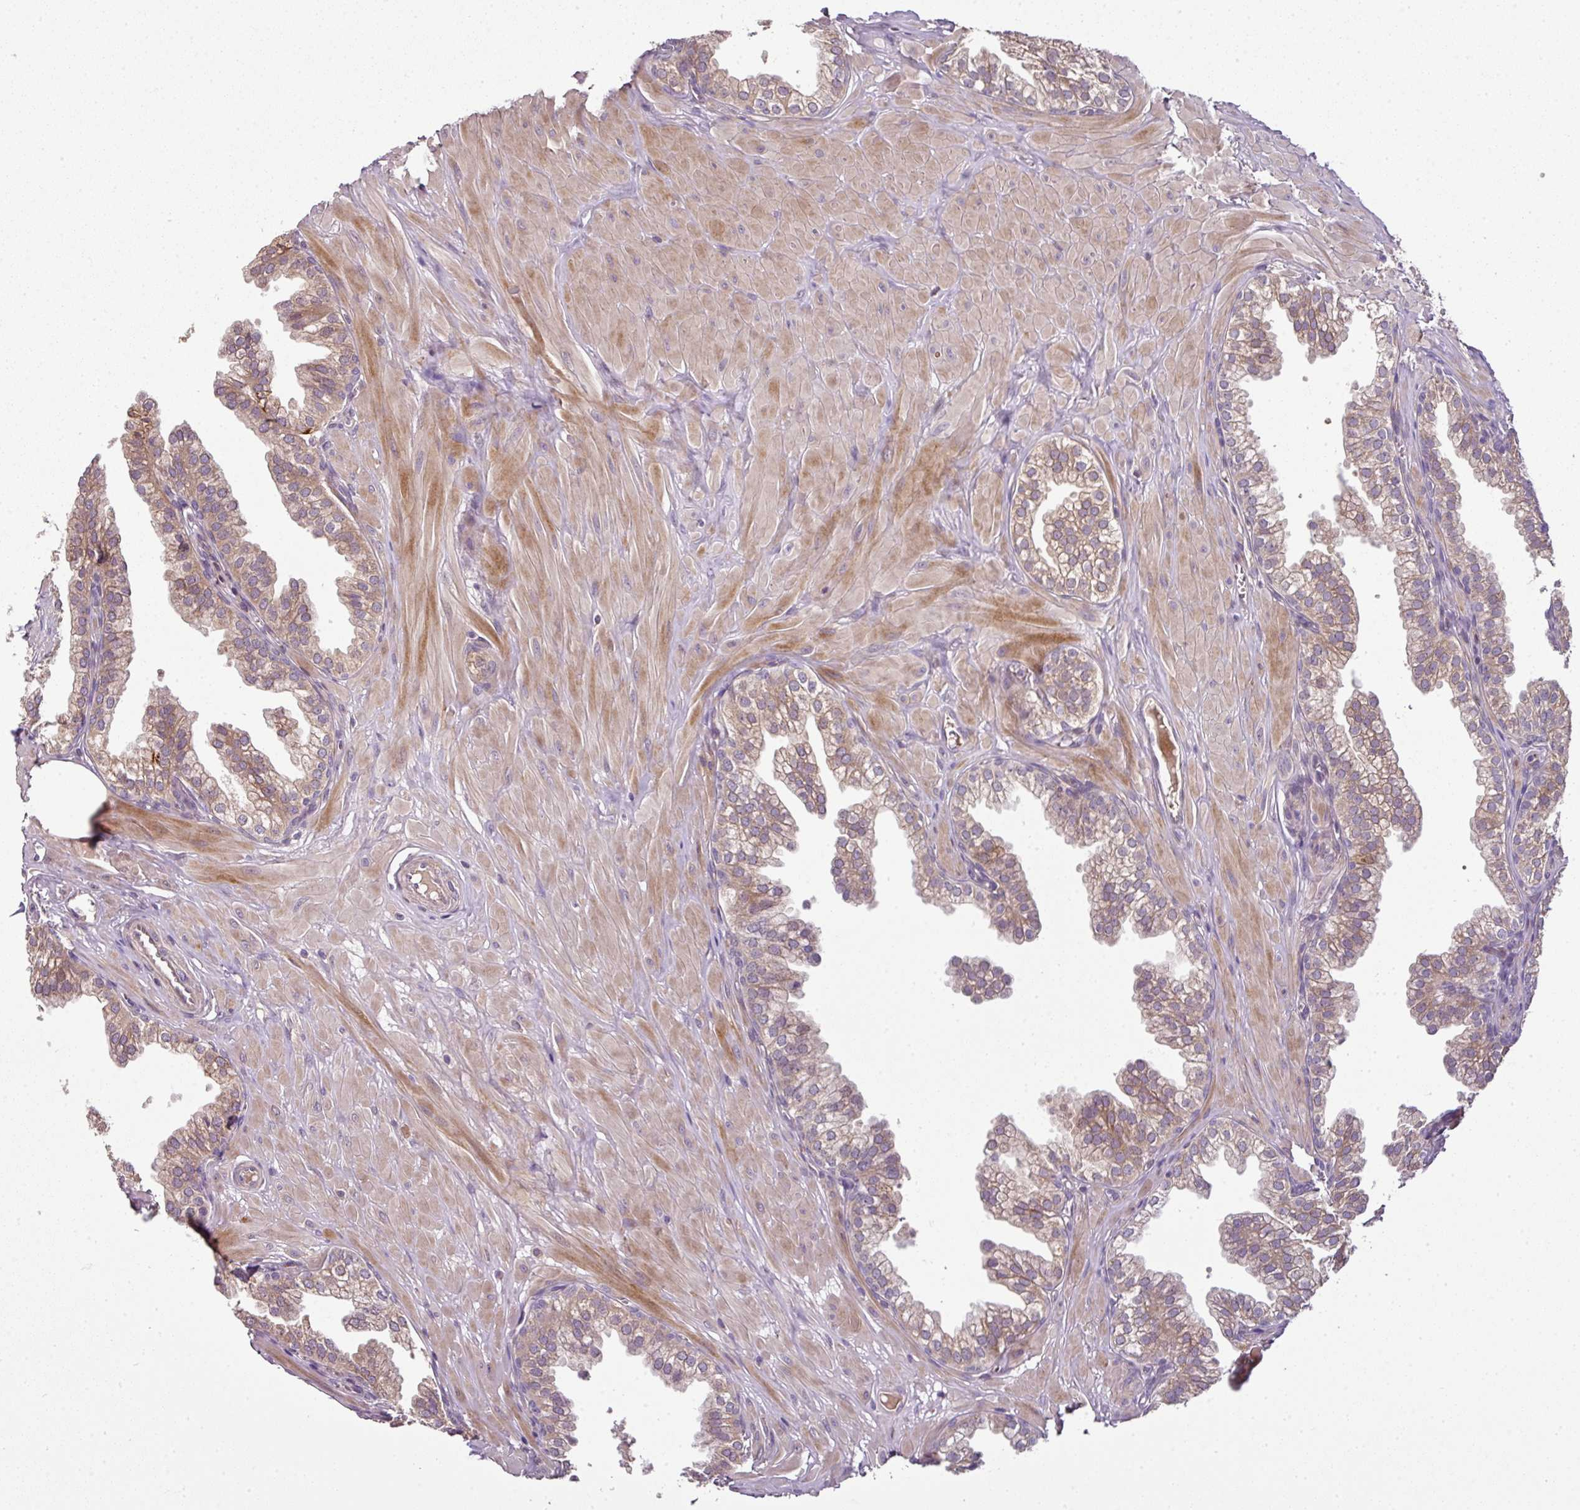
{"staining": {"intensity": "weak", "quantity": ">75%", "location": "cytoplasmic/membranous"}, "tissue": "prostate", "cell_type": "Glandular cells", "image_type": "normal", "snomed": [{"axis": "morphology", "description": "Normal tissue, NOS"}, {"axis": "topography", "description": "Prostate"}, {"axis": "topography", "description": "Peripheral nerve tissue"}], "caption": "Weak cytoplasmic/membranous expression for a protein is identified in about >75% of glandular cells of normal prostate using immunohistochemistry.", "gene": "SPCS3", "patient": {"sex": "male", "age": 55}}